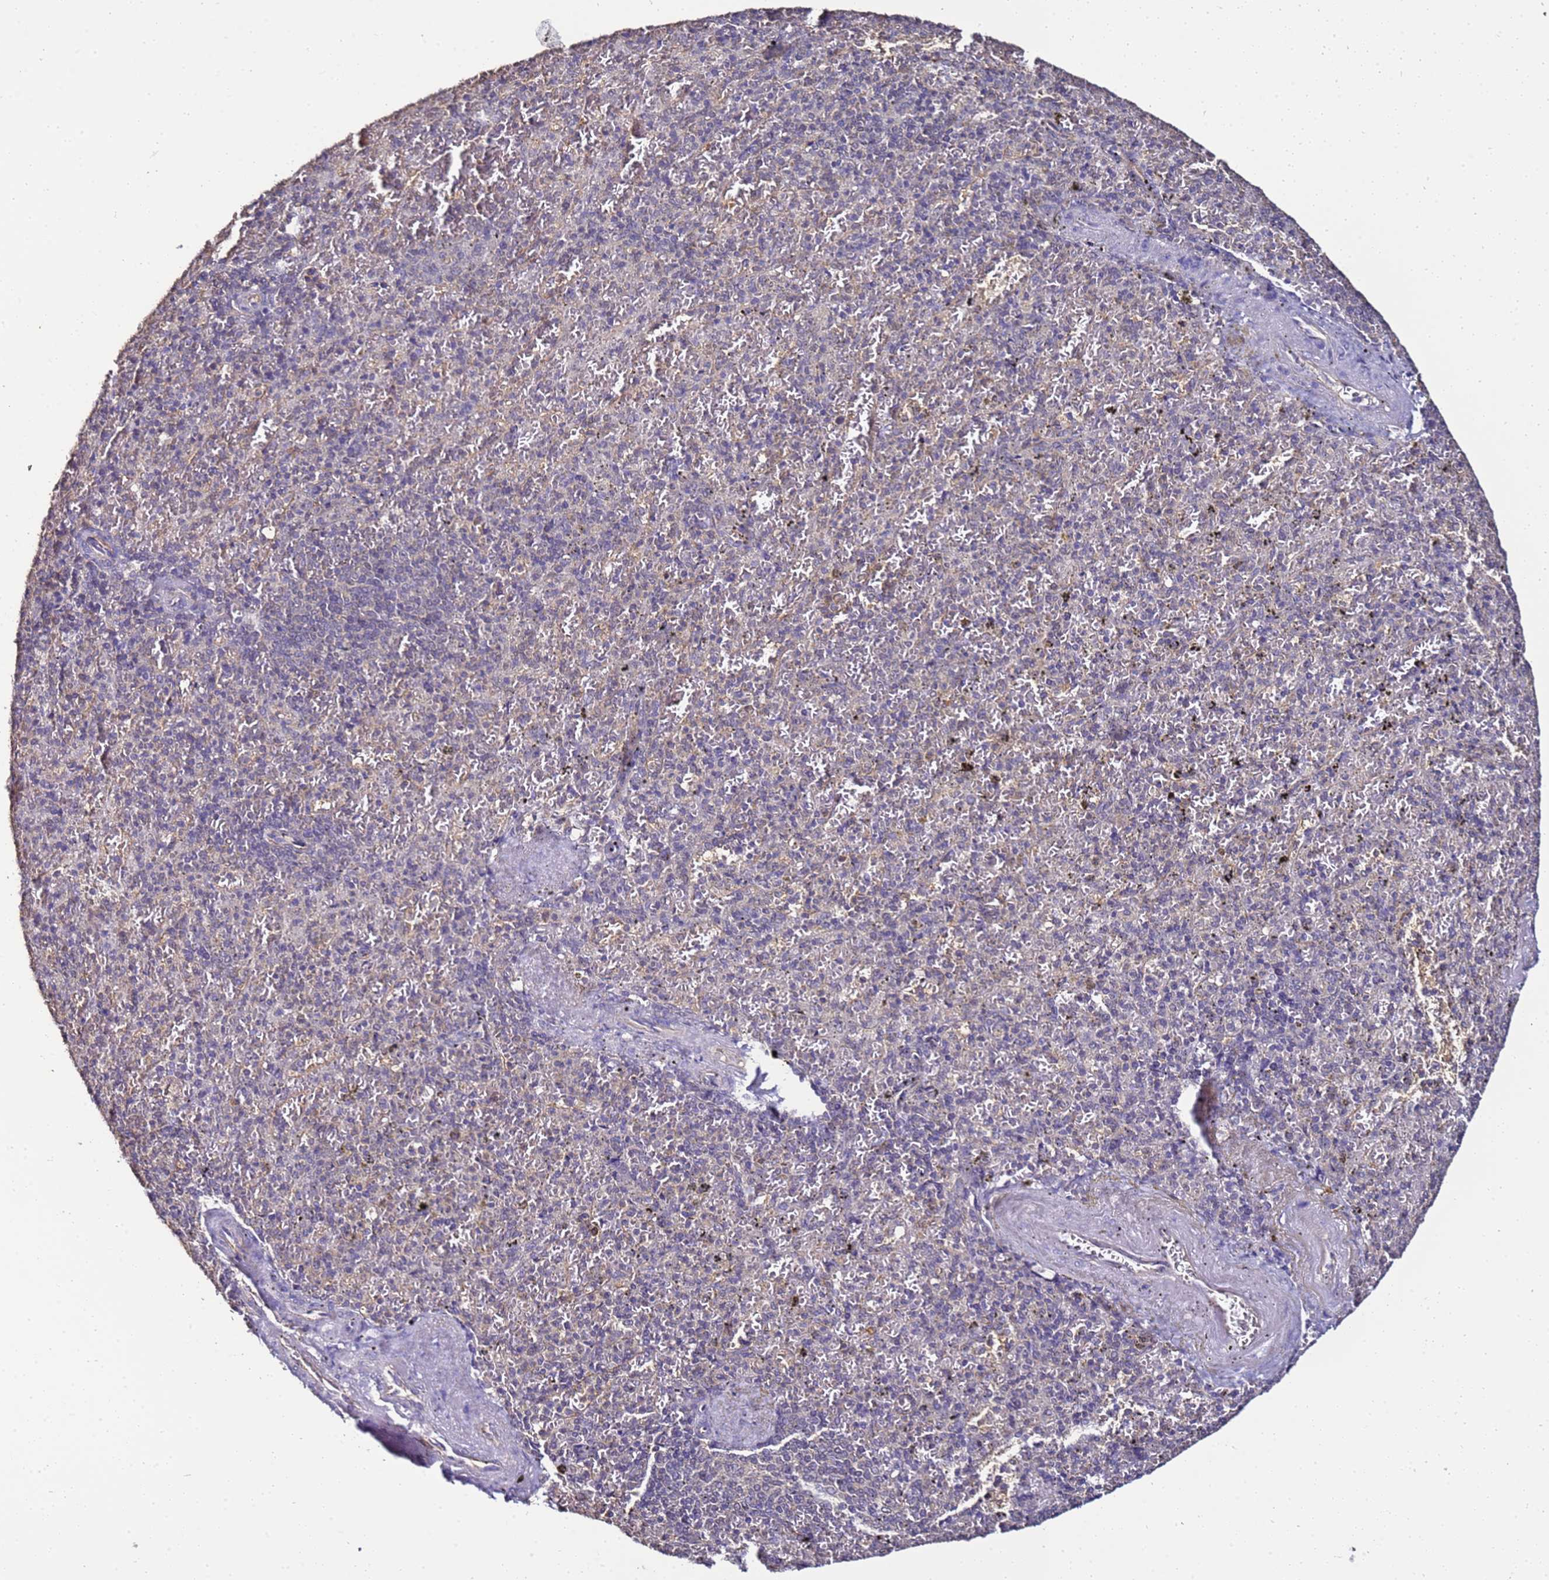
{"staining": {"intensity": "negative", "quantity": "none", "location": "none"}, "tissue": "spleen", "cell_type": "Cells in red pulp", "image_type": "normal", "snomed": [{"axis": "morphology", "description": "Normal tissue, NOS"}, {"axis": "topography", "description": "Spleen"}], "caption": "This is an immunohistochemistry (IHC) image of unremarkable spleen. There is no expression in cells in red pulp.", "gene": "ENOPH1", "patient": {"sex": "male", "age": 82}}